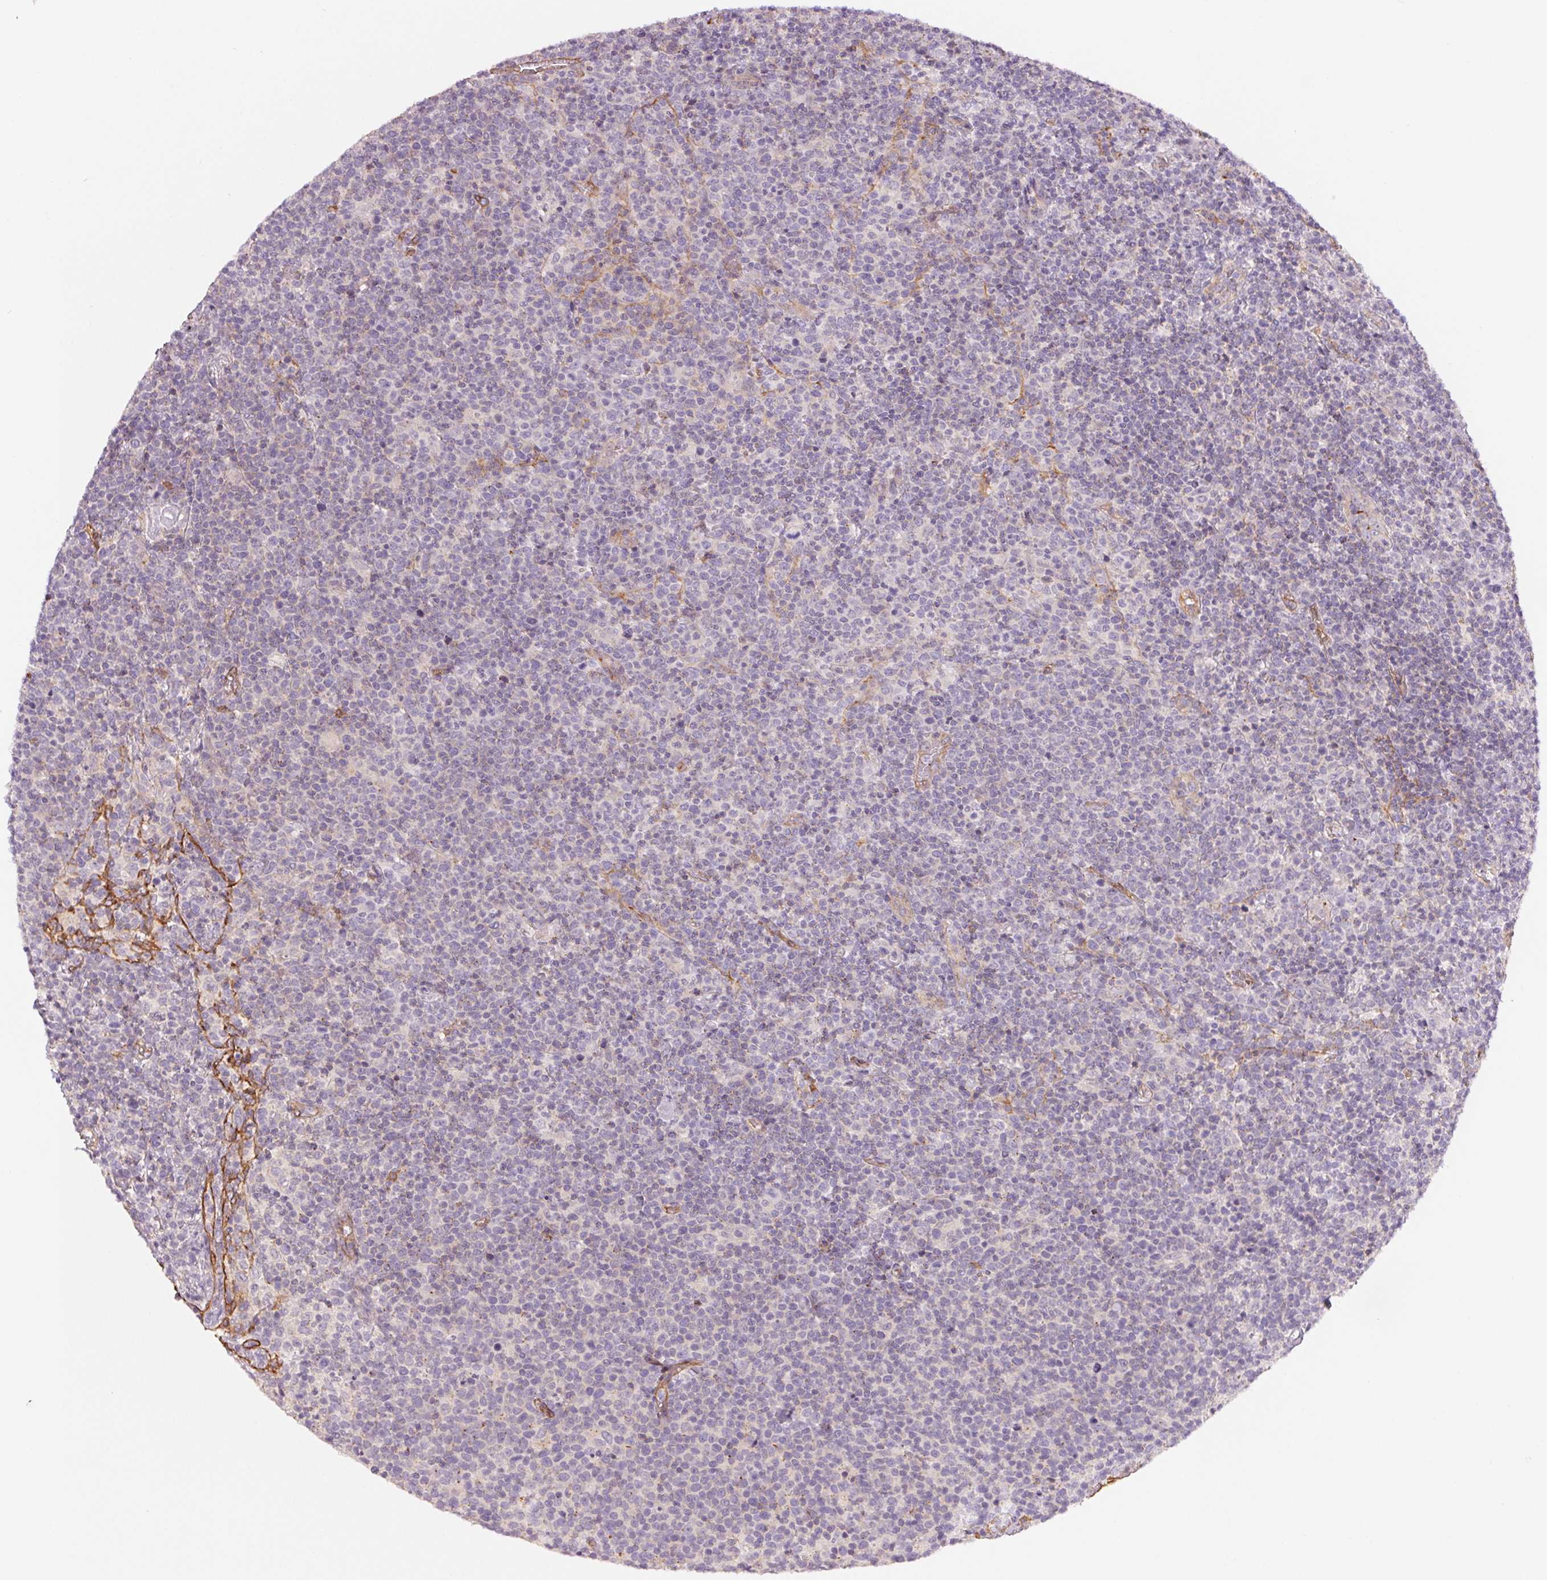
{"staining": {"intensity": "negative", "quantity": "none", "location": "none"}, "tissue": "lymphoma", "cell_type": "Tumor cells", "image_type": "cancer", "snomed": [{"axis": "morphology", "description": "Malignant lymphoma, non-Hodgkin's type, High grade"}, {"axis": "topography", "description": "Lymph node"}], "caption": "Immunohistochemical staining of lymphoma exhibits no significant expression in tumor cells.", "gene": "ANKRD13B", "patient": {"sex": "male", "age": 61}}